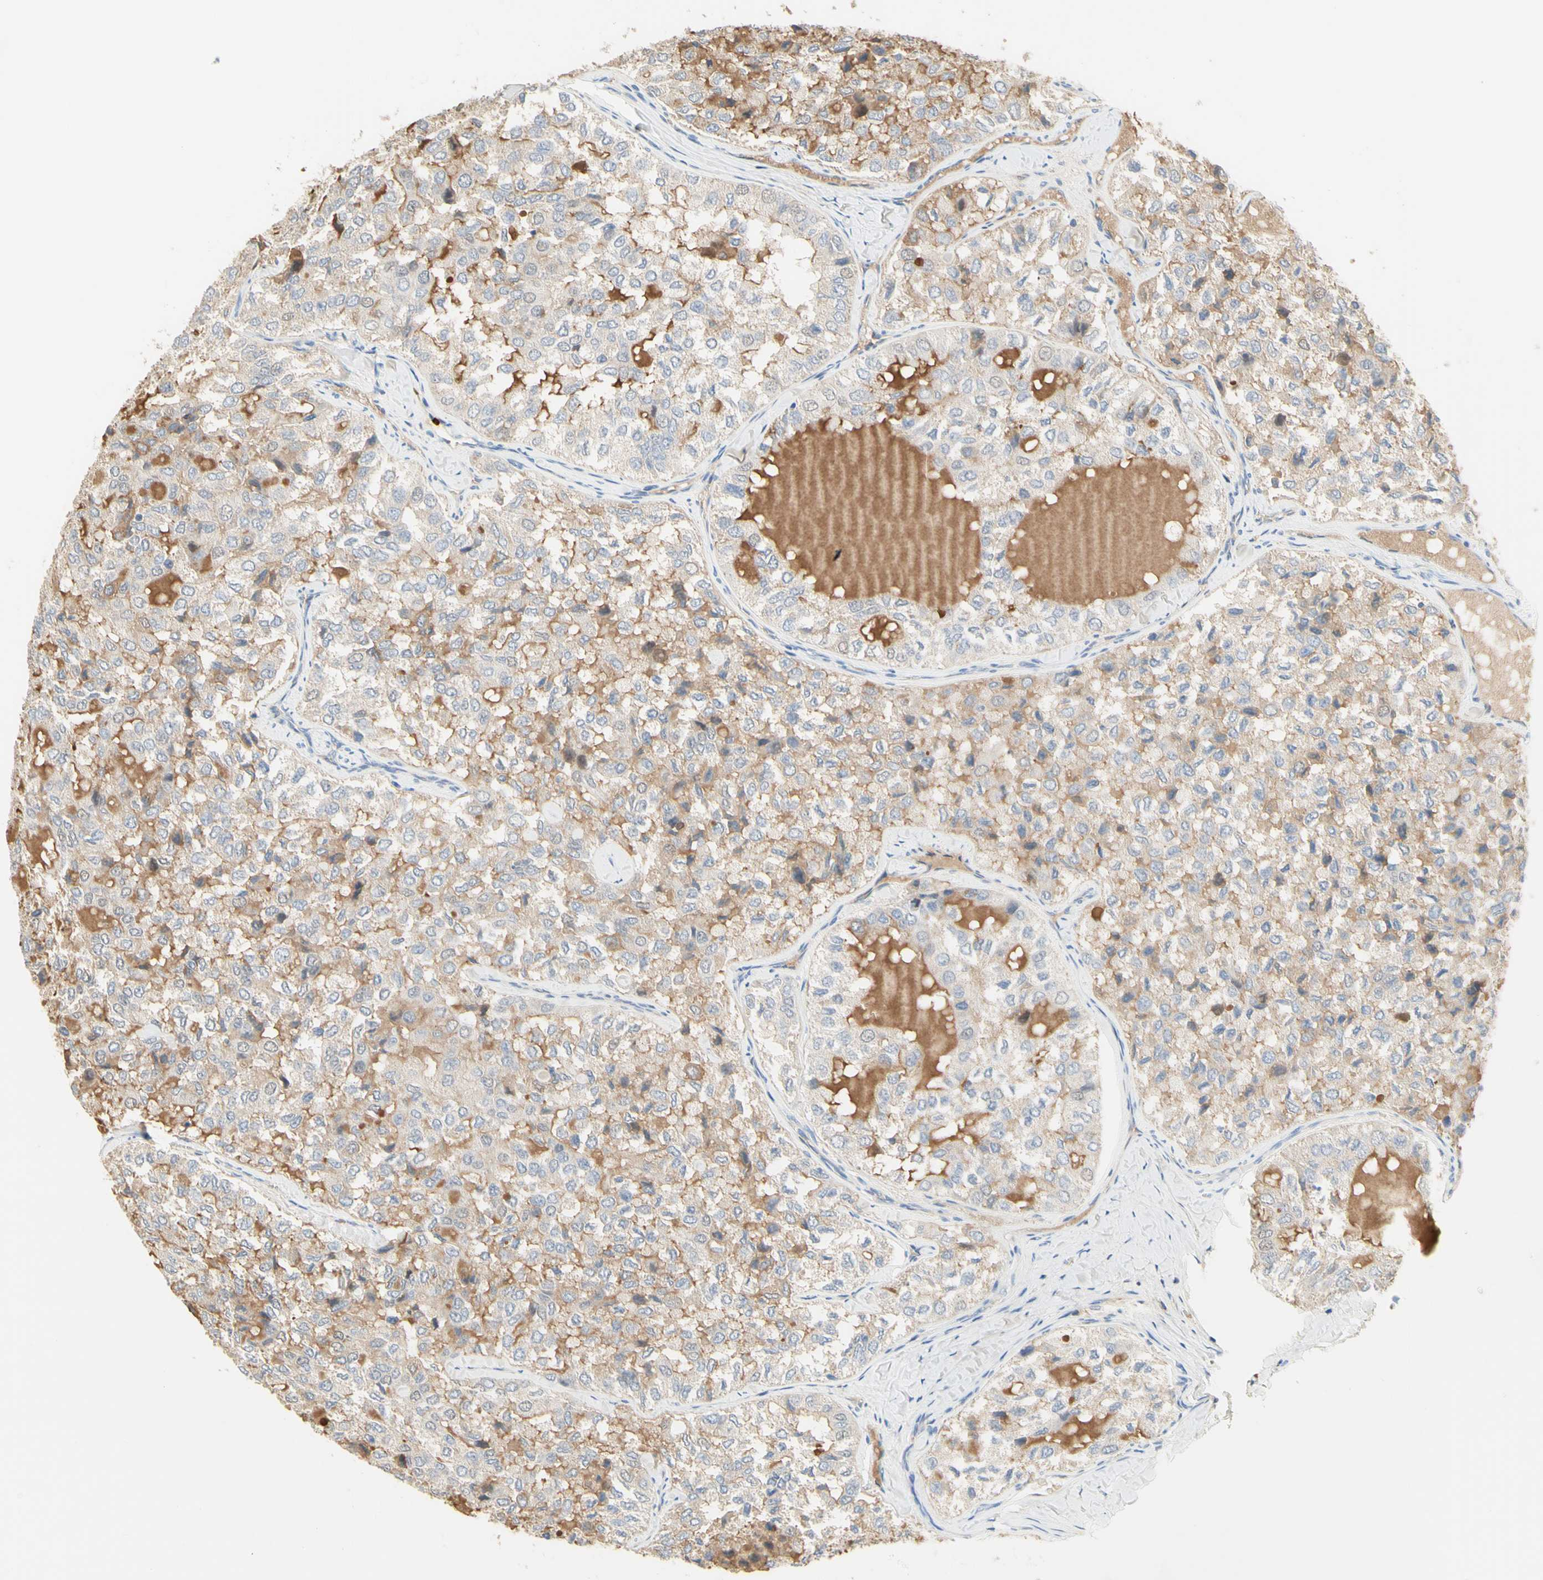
{"staining": {"intensity": "moderate", "quantity": ">75%", "location": "cytoplasmic/membranous"}, "tissue": "thyroid cancer", "cell_type": "Tumor cells", "image_type": "cancer", "snomed": [{"axis": "morphology", "description": "Follicular adenoma carcinoma, NOS"}, {"axis": "topography", "description": "Thyroid gland"}], "caption": "Thyroid cancer tissue shows moderate cytoplasmic/membranous expression in approximately >75% of tumor cells, visualized by immunohistochemistry. (IHC, brightfield microscopy, high magnification).", "gene": "NECTIN4", "patient": {"sex": "male", "age": 75}}